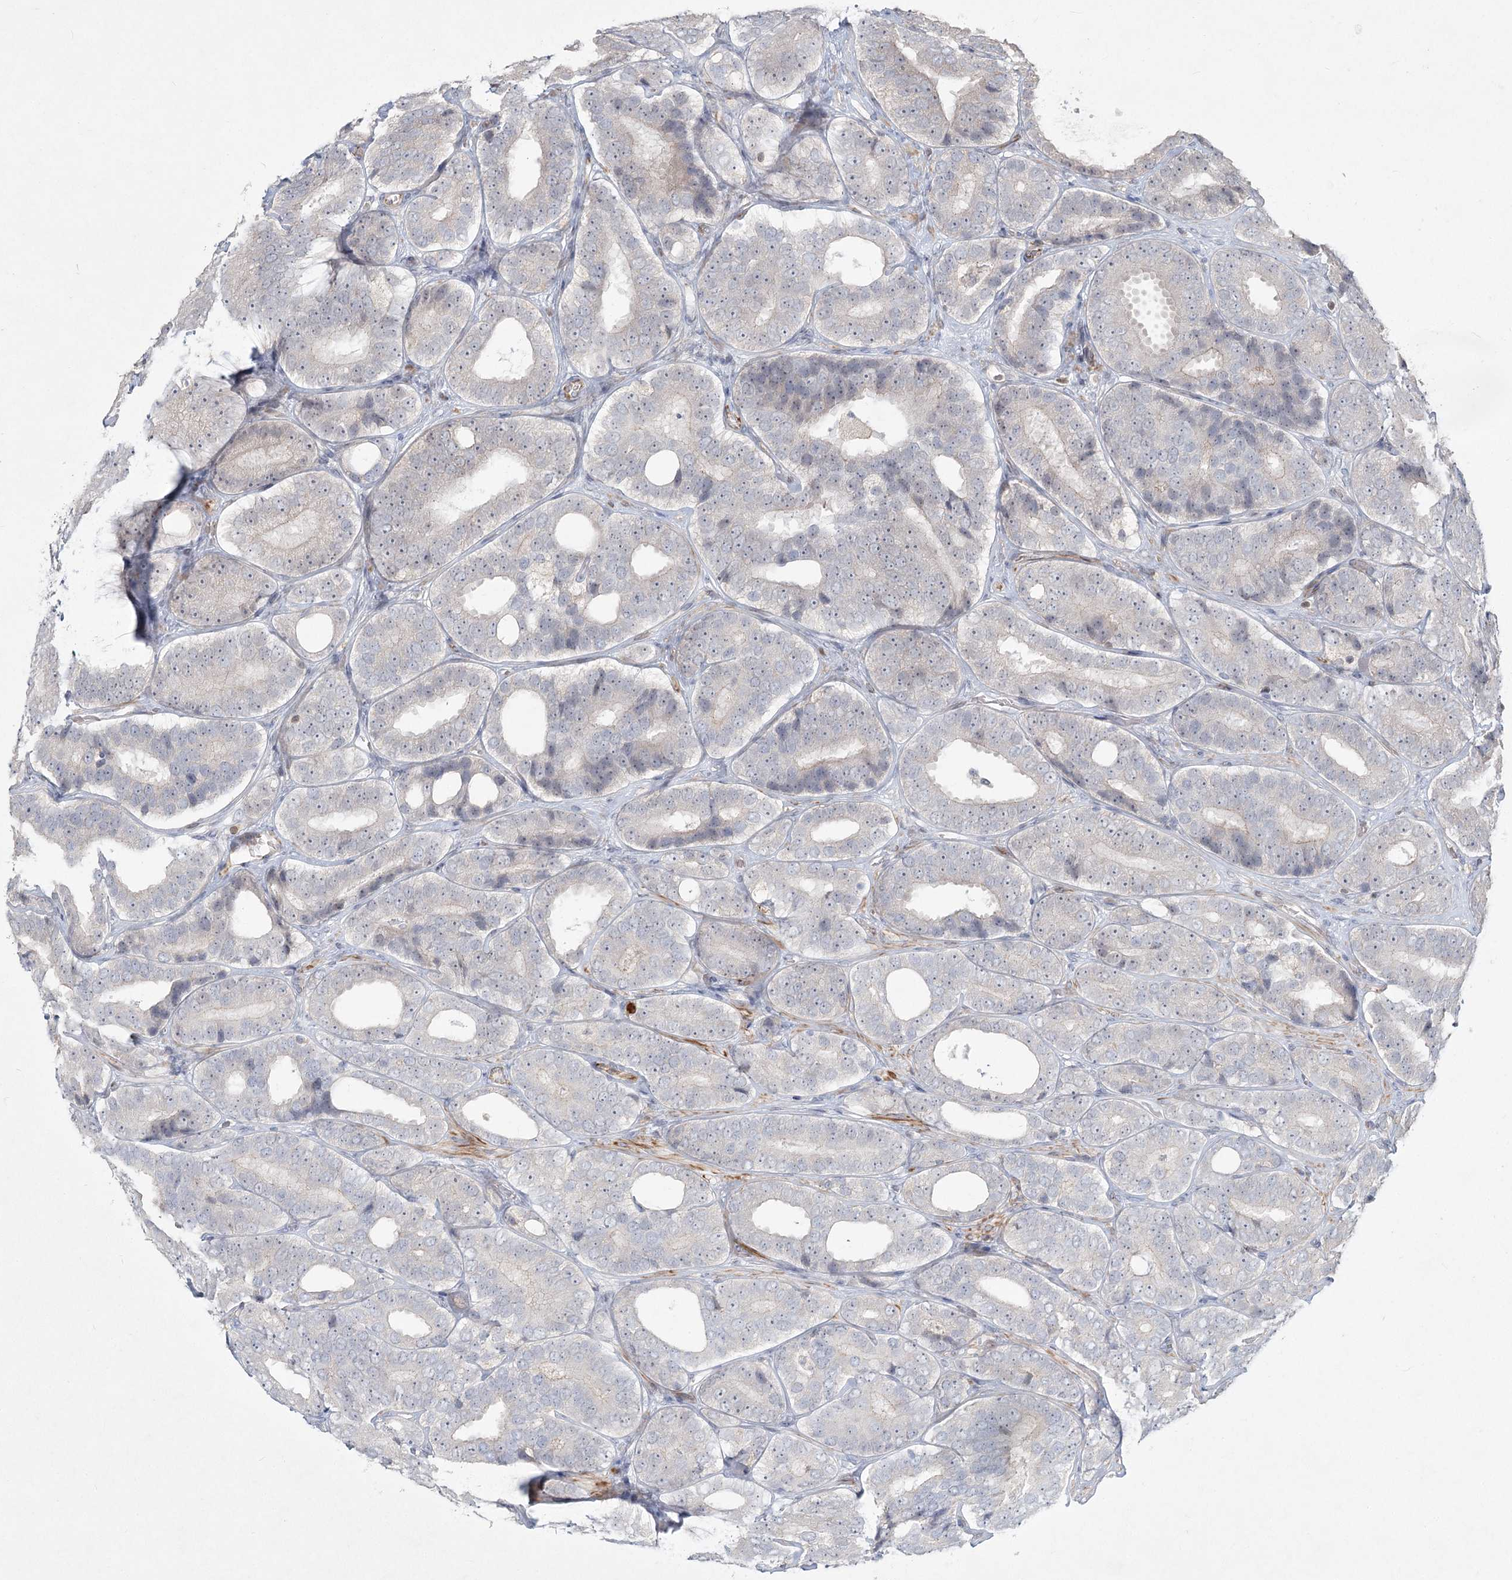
{"staining": {"intensity": "negative", "quantity": "none", "location": "none"}, "tissue": "prostate cancer", "cell_type": "Tumor cells", "image_type": "cancer", "snomed": [{"axis": "morphology", "description": "Adenocarcinoma, High grade"}, {"axis": "topography", "description": "Prostate"}], "caption": "This image is of prostate cancer (adenocarcinoma (high-grade)) stained with IHC to label a protein in brown with the nuclei are counter-stained blue. There is no expression in tumor cells. (Brightfield microscopy of DAB (3,3'-diaminobenzidine) immunohistochemistry at high magnification).", "gene": "LRP2BP", "patient": {"sex": "male", "age": 56}}